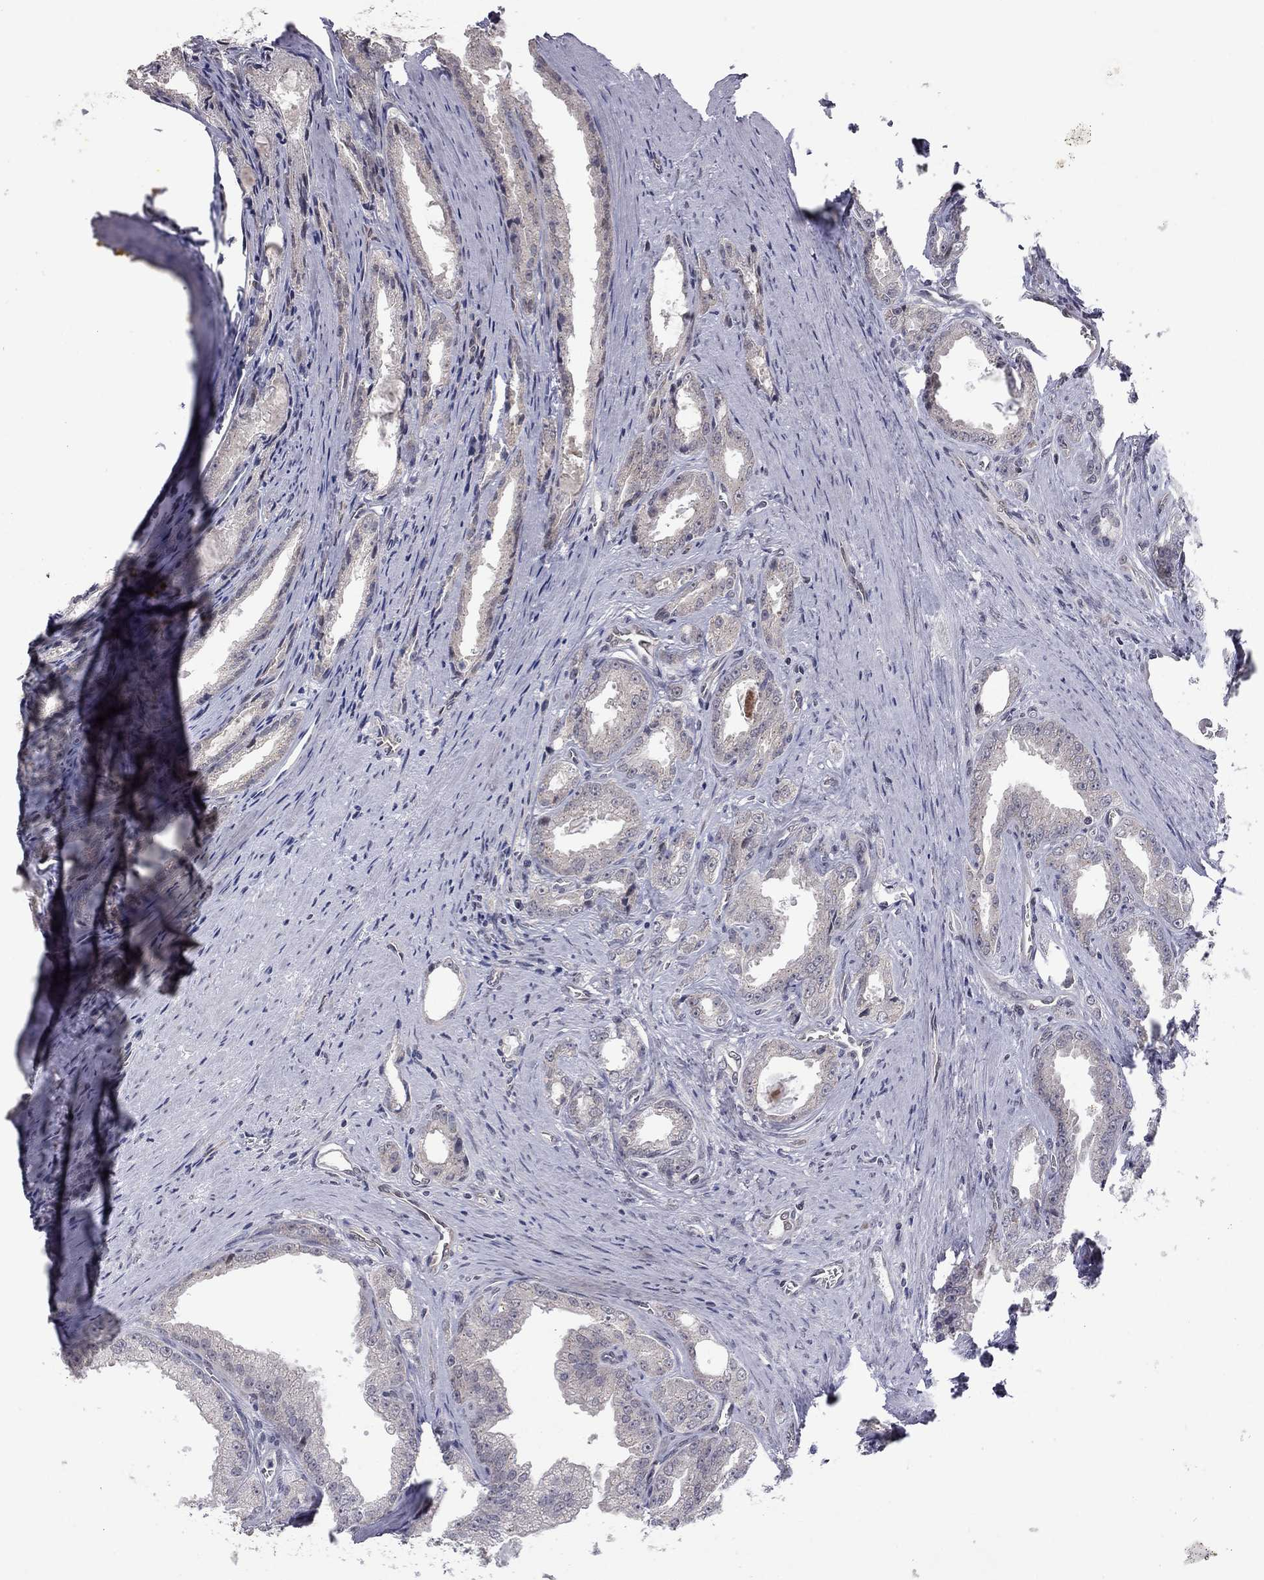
{"staining": {"intensity": "negative", "quantity": "none", "location": "none"}, "tissue": "prostate cancer", "cell_type": "Tumor cells", "image_type": "cancer", "snomed": [{"axis": "morphology", "description": "Adenocarcinoma, NOS"}, {"axis": "morphology", "description": "Adenocarcinoma, High grade"}, {"axis": "topography", "description": "Prostate"}], "caption": "Immunohistochemistry of human high-grade adenocarcinoma (prostate) demonstrates no positivity in tumor cells.", "gene": "MC3R", "patient": {"sex": "male", "age": 70}}